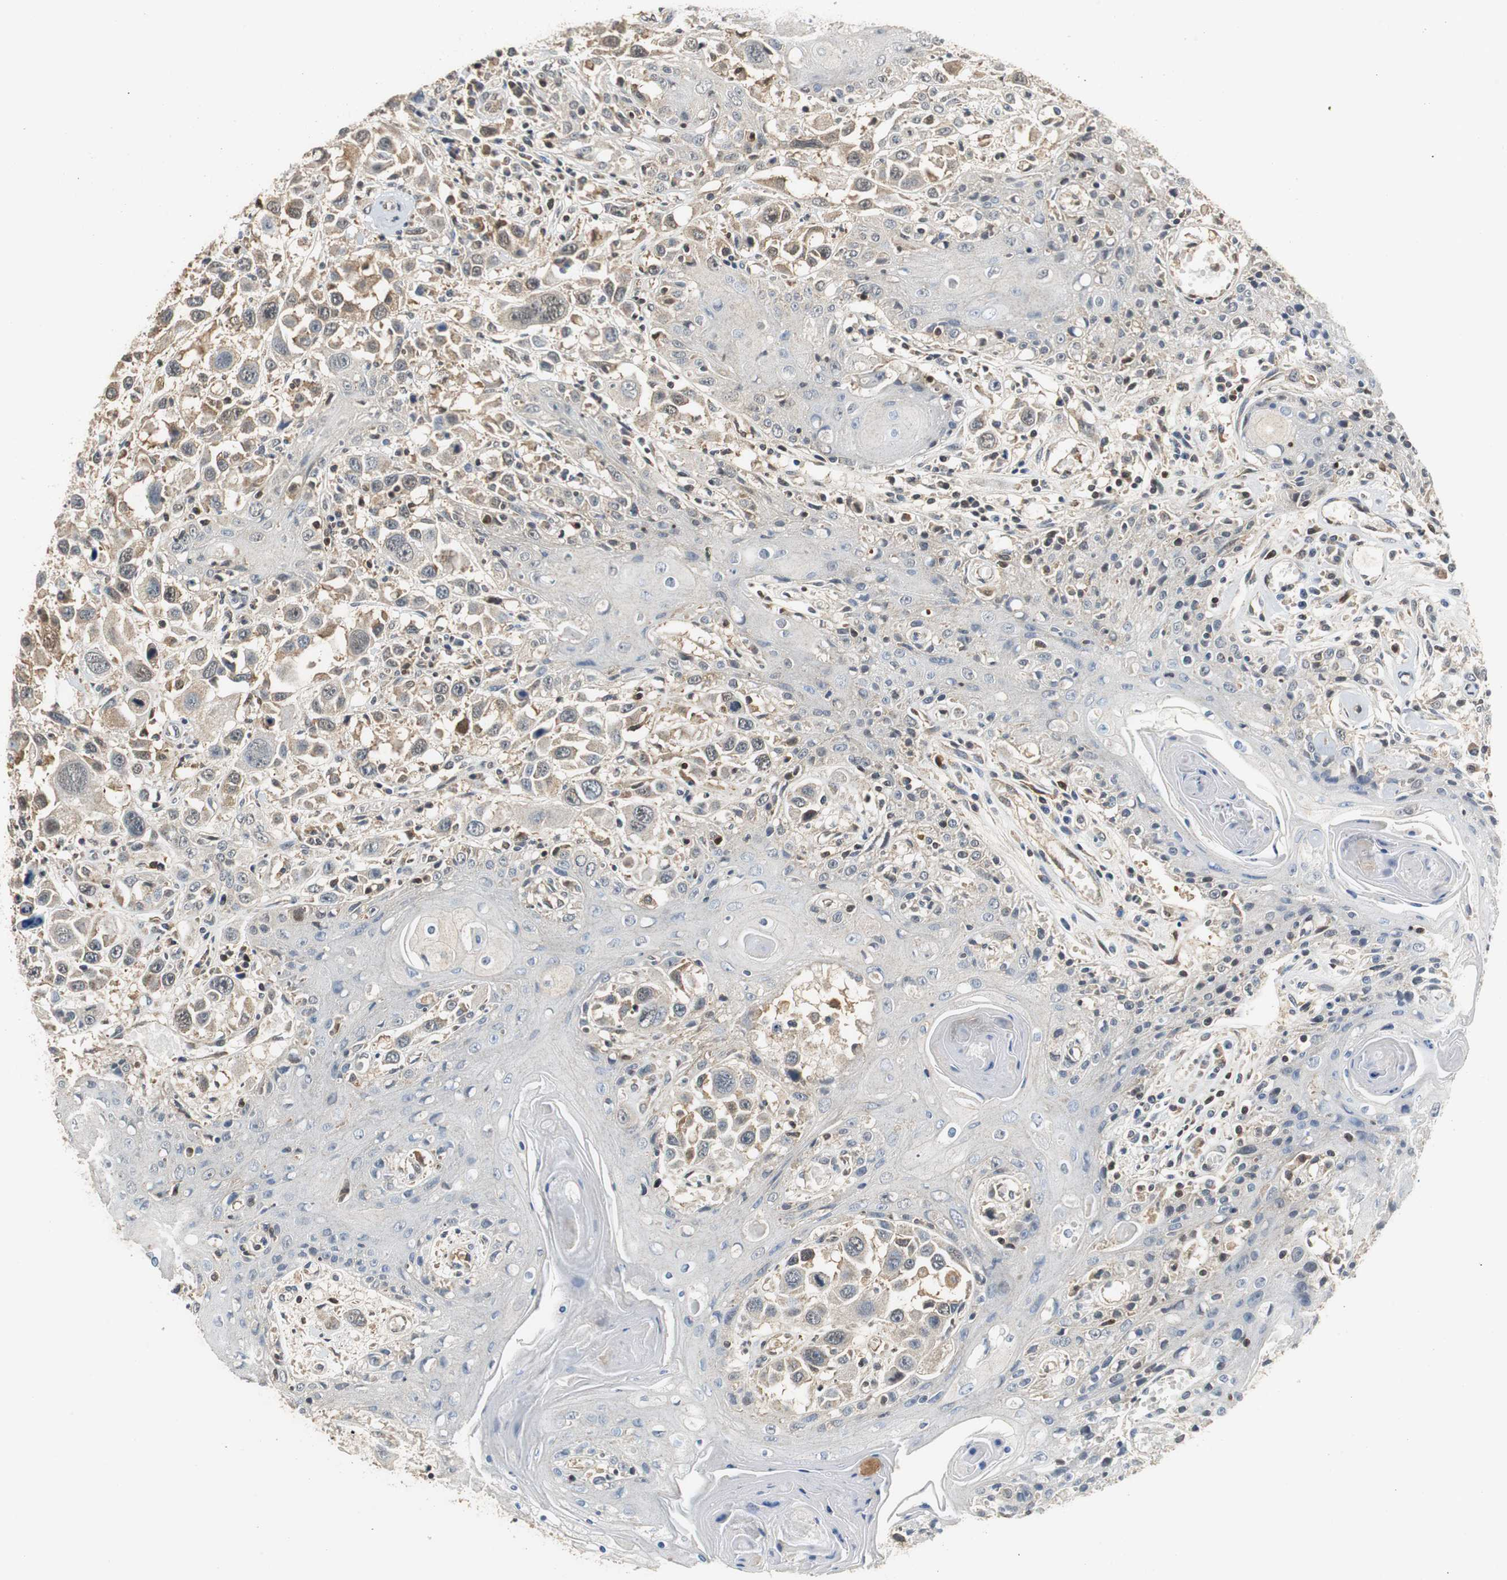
{"staining": {"intensity": "weak", "quantity": "25%-75%", "location": "cytoplasmic/membranous"}, "tissue": "head and neck cancer", "cell_type": "Tumor cells", "image_type": "cancer", "snomed": [{"axis": "morphology", "description": "Squamous cell carcinoma, NOS"}, {"axis": "topography", "description": "Oral tissue"}, {"axis": "topography", "description": "Head-Neck"}], "caption": "Human head and neck squamous cell carcinoma stained with a protein marker demonstrates weak staining in tumor cells.", "gene": "GSDMD", "patient": {"sex": "female", "age": 76}}